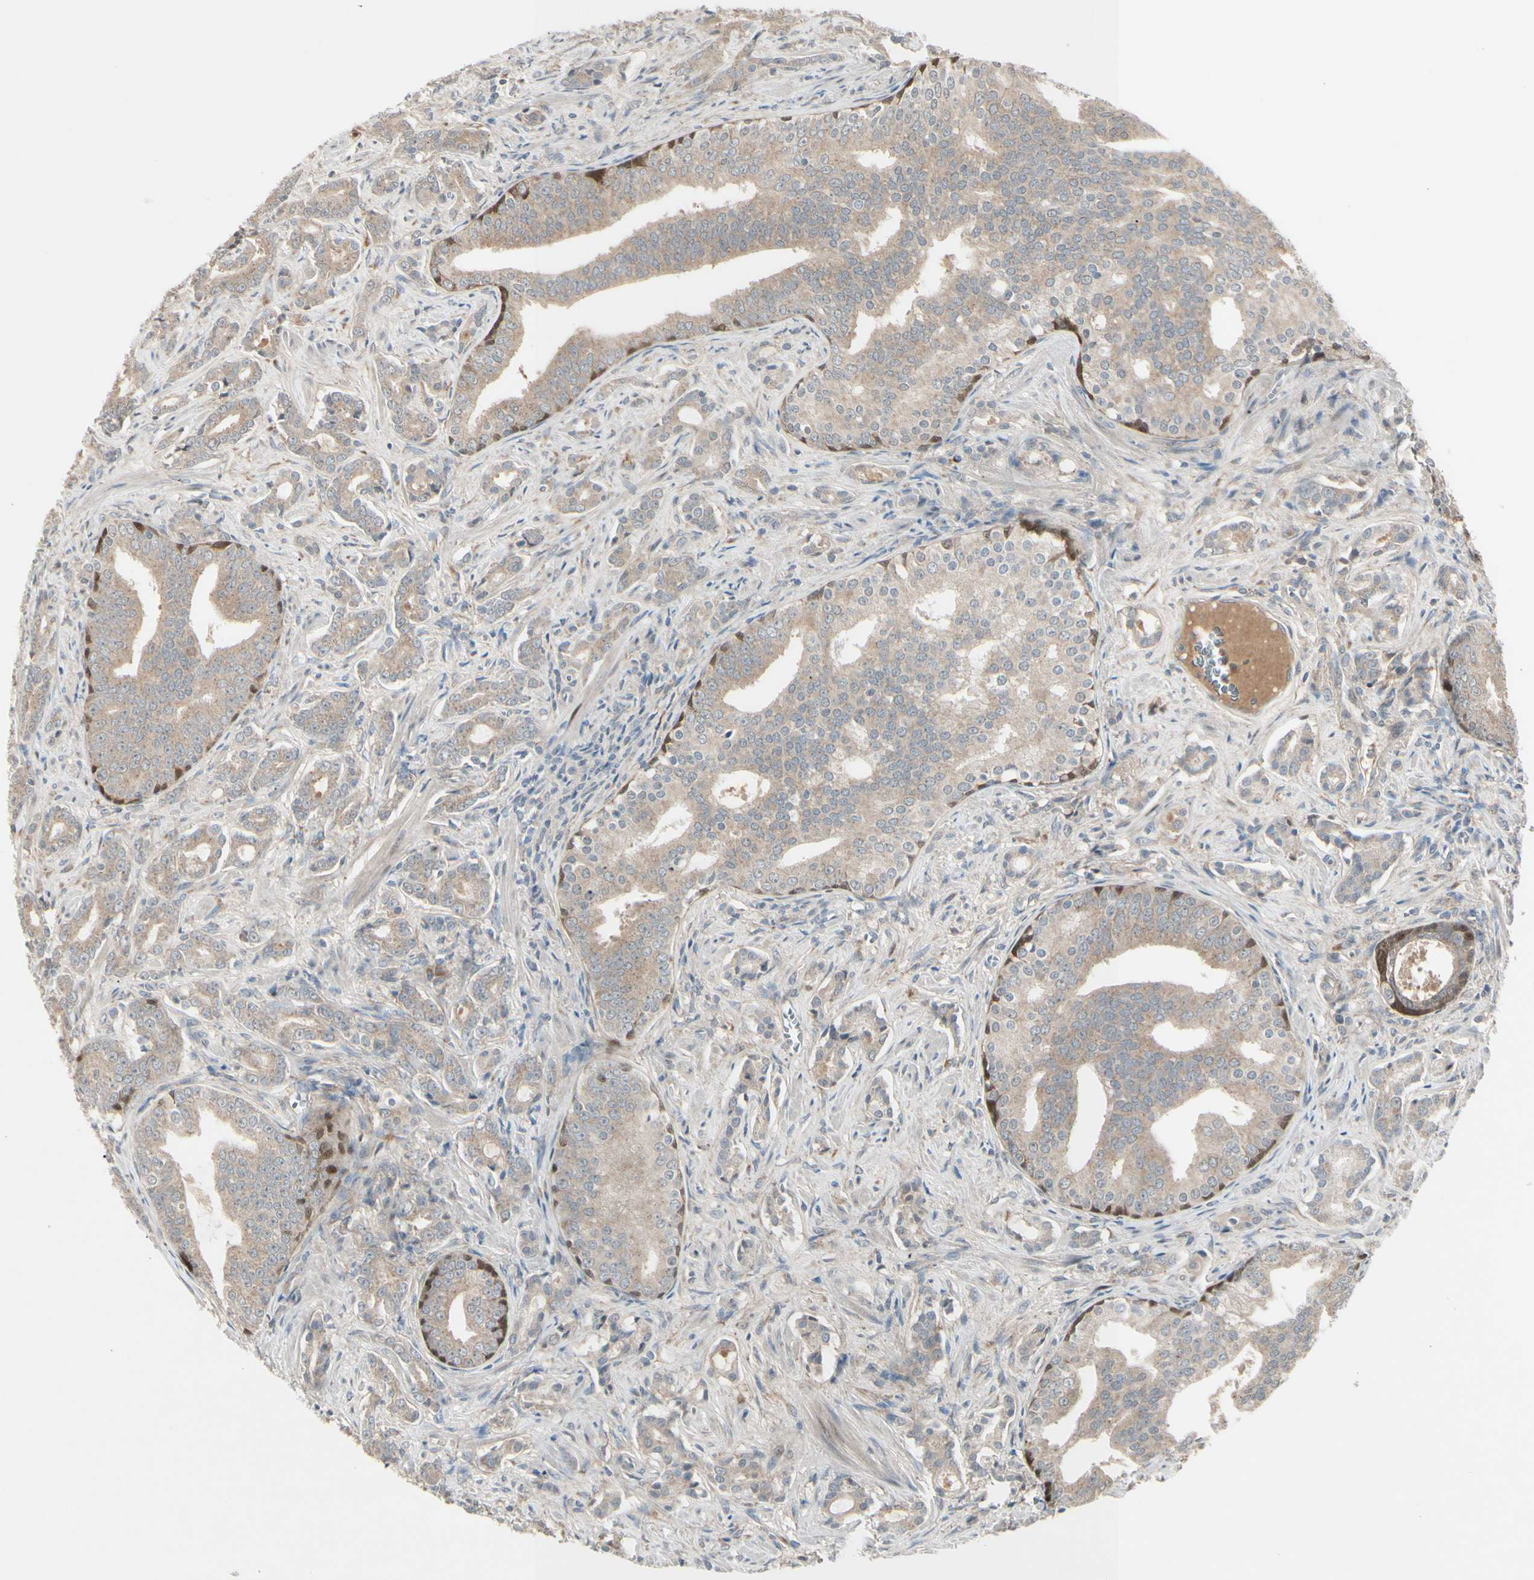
{"staining": {"intensity": "moderate", "quantity": "25%-75%", "location": "cytoplasmic/membranous"}, "tissue": "prostate cancer", "cell_type": "Tumor cells", "image_type": "cancer", "snomed": [{"axis": "morphology", "description": "Adenocarcinoma, Low grade"}, {"axis": "topography", "description": "Prostate"}], "caption": "An image showing moderate cytoplasmic/membranous staining in about 25%-75% of tumor cells in prostate low-grade adenocarcinoma, as visualized by brown immunohistochemical staining.", "gene": "FHDC1", "patient": {"sex": "male", "age": 58}}